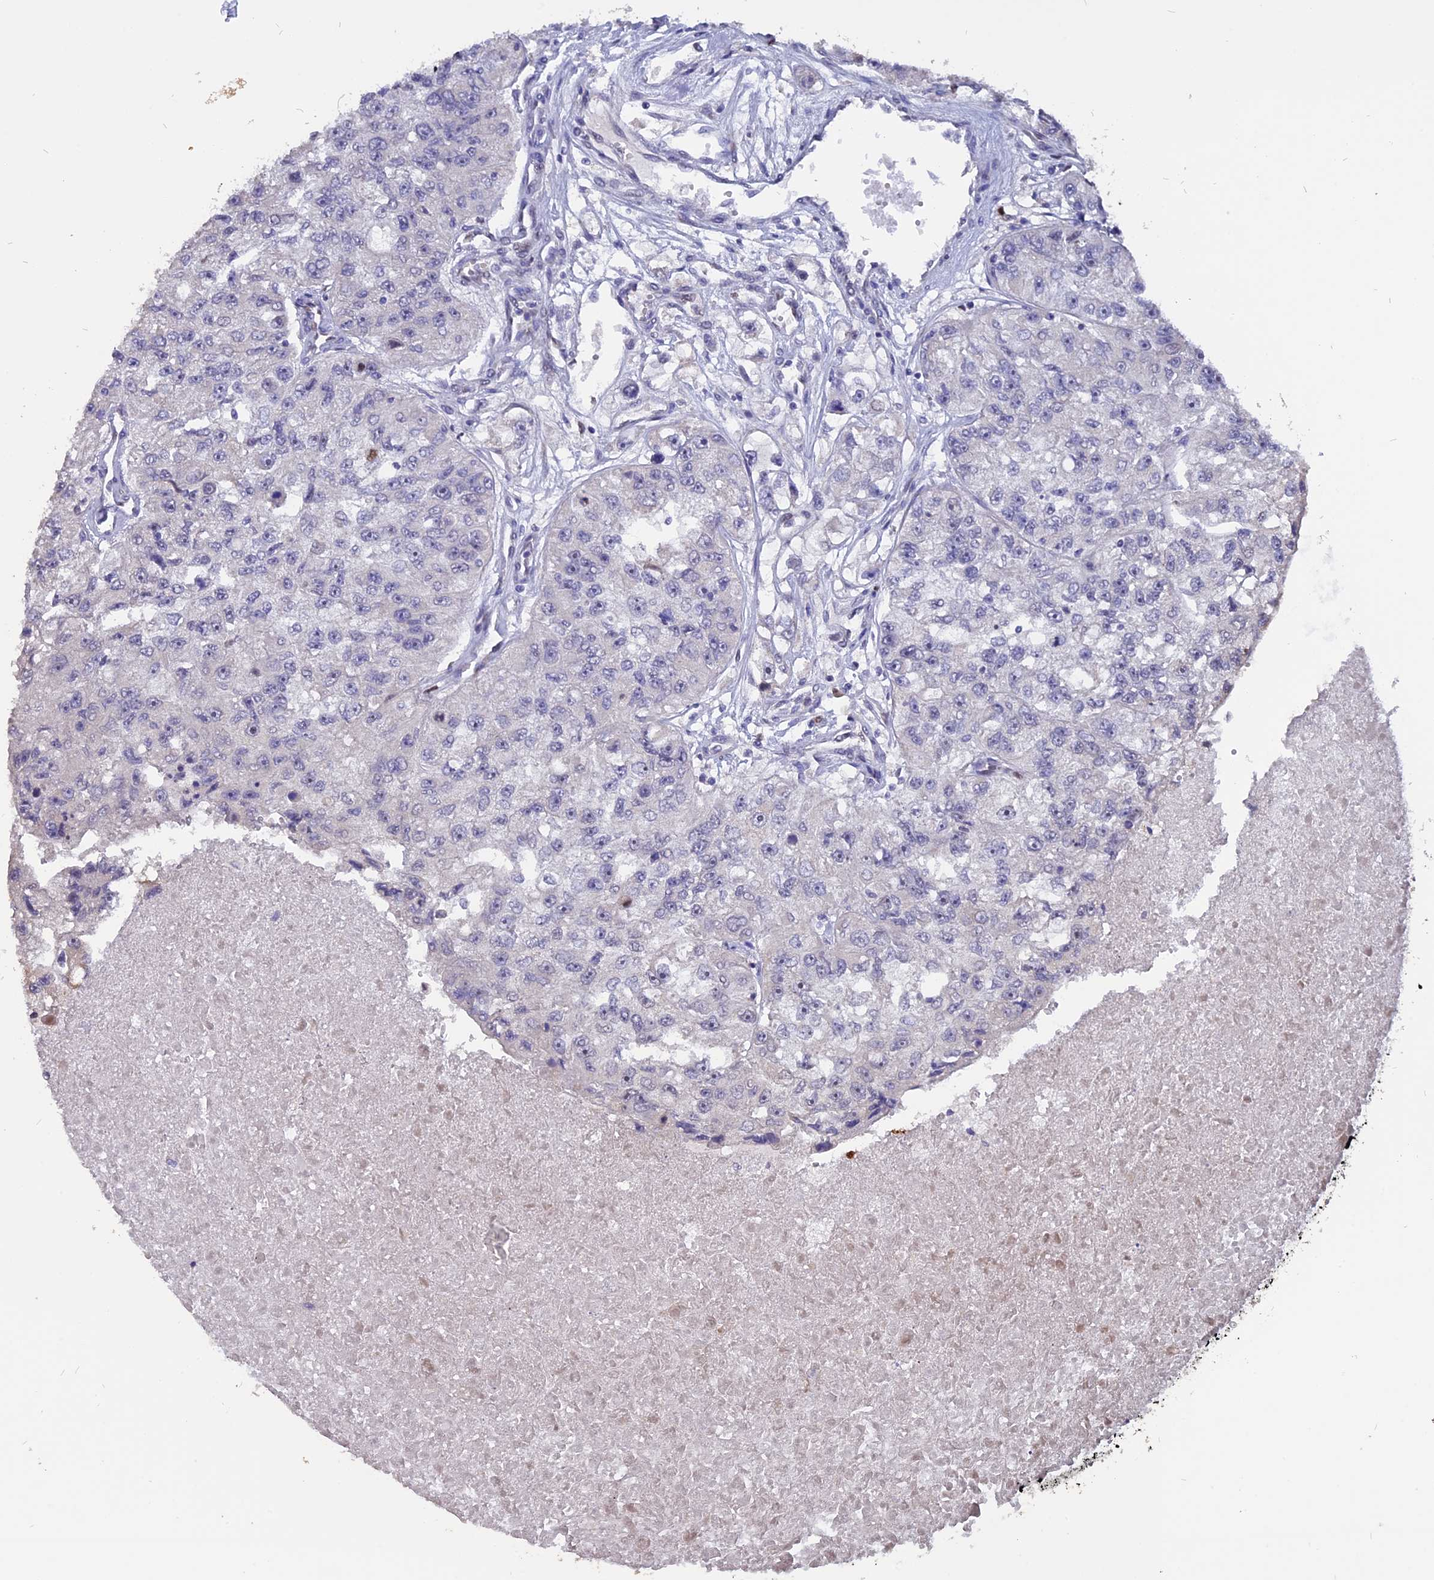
{"staining": {"intensity": "negative", "quantity": "none", "location": "none"}, "tissue": "renal cancer", "cell_type": "Tumor cells", "image_type": "cancer", "snomed": [{"axis": "morphology", "description": "Adenocarcinoma, NOS"}, {"axis": "topography", "description": "Kidney"}], "caption": "This histopathology image is of renal cancer stained with IHC to label a protein in brown with the nuclei are counter-stained blue. There is no positivity in tumor cells. Brightfield microscopy of IHC stained with DAB (3,3'-diaminobenzidine) (brown) and hematoxylin (blue), captured at high magnification.", "gene": "TMEM263", "patient": {"sex": "male", "age": 63}}